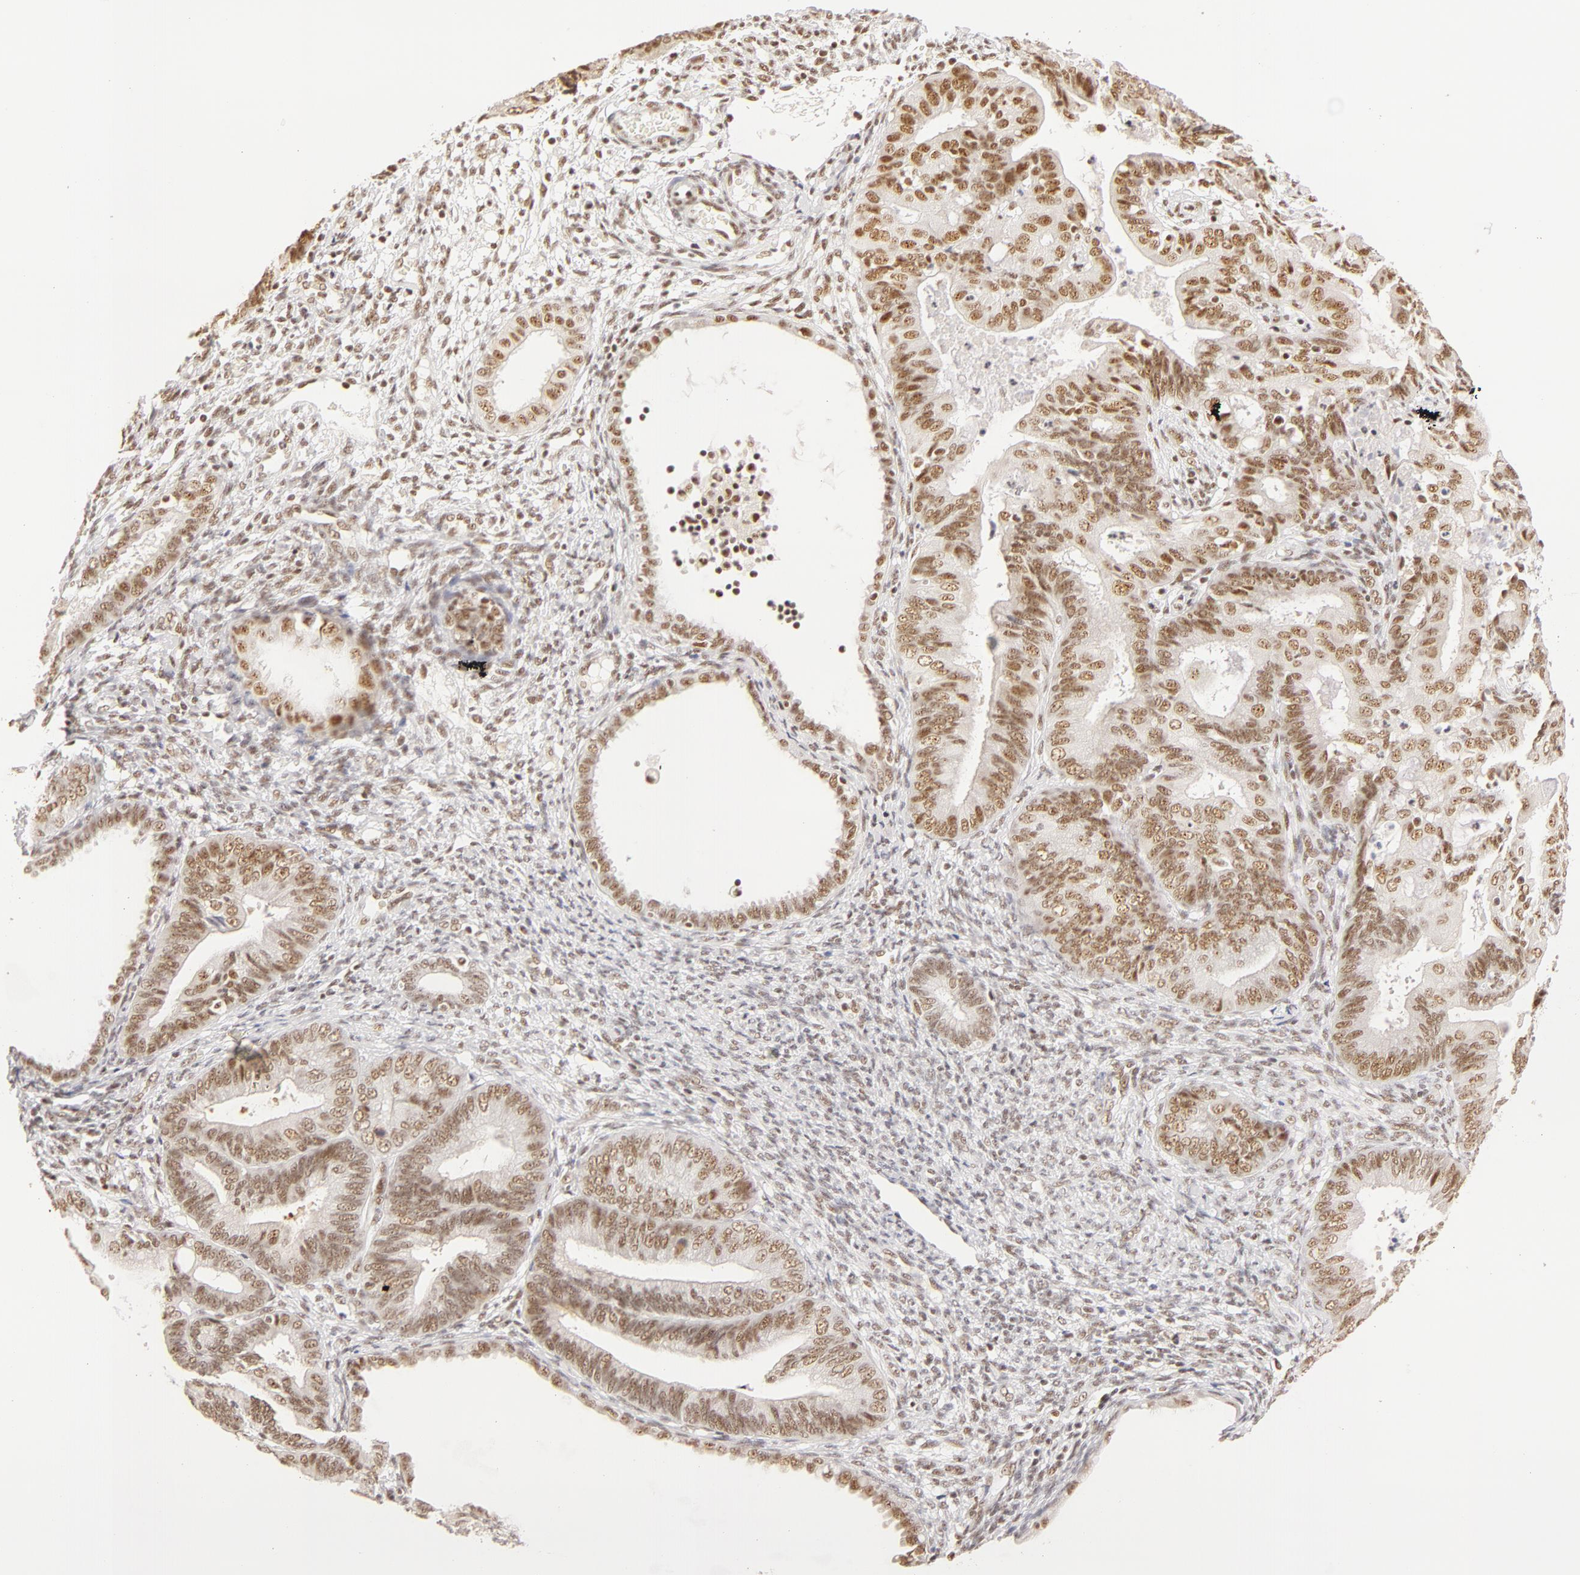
{"staining": {"intensity": "weak", "quantity": ">75%", "location": "nuclear"}, "tissue": "endometrial cancer", "cell_type": "Tumor cells", "image_type": "cancer", "snomed": [{"axis": "morphology", "description": "Adenocarcinoma, NOS"}, {"axis": "topography", "description": "Endometrium"}], "caption": "The micrograph displays staining of endometrial adenocarcinoma, revealing weak nuclear protein staining (brown color) within tumor cells.", "gene": "RBM39", "patient": {"sex": "female", "age": 63}}